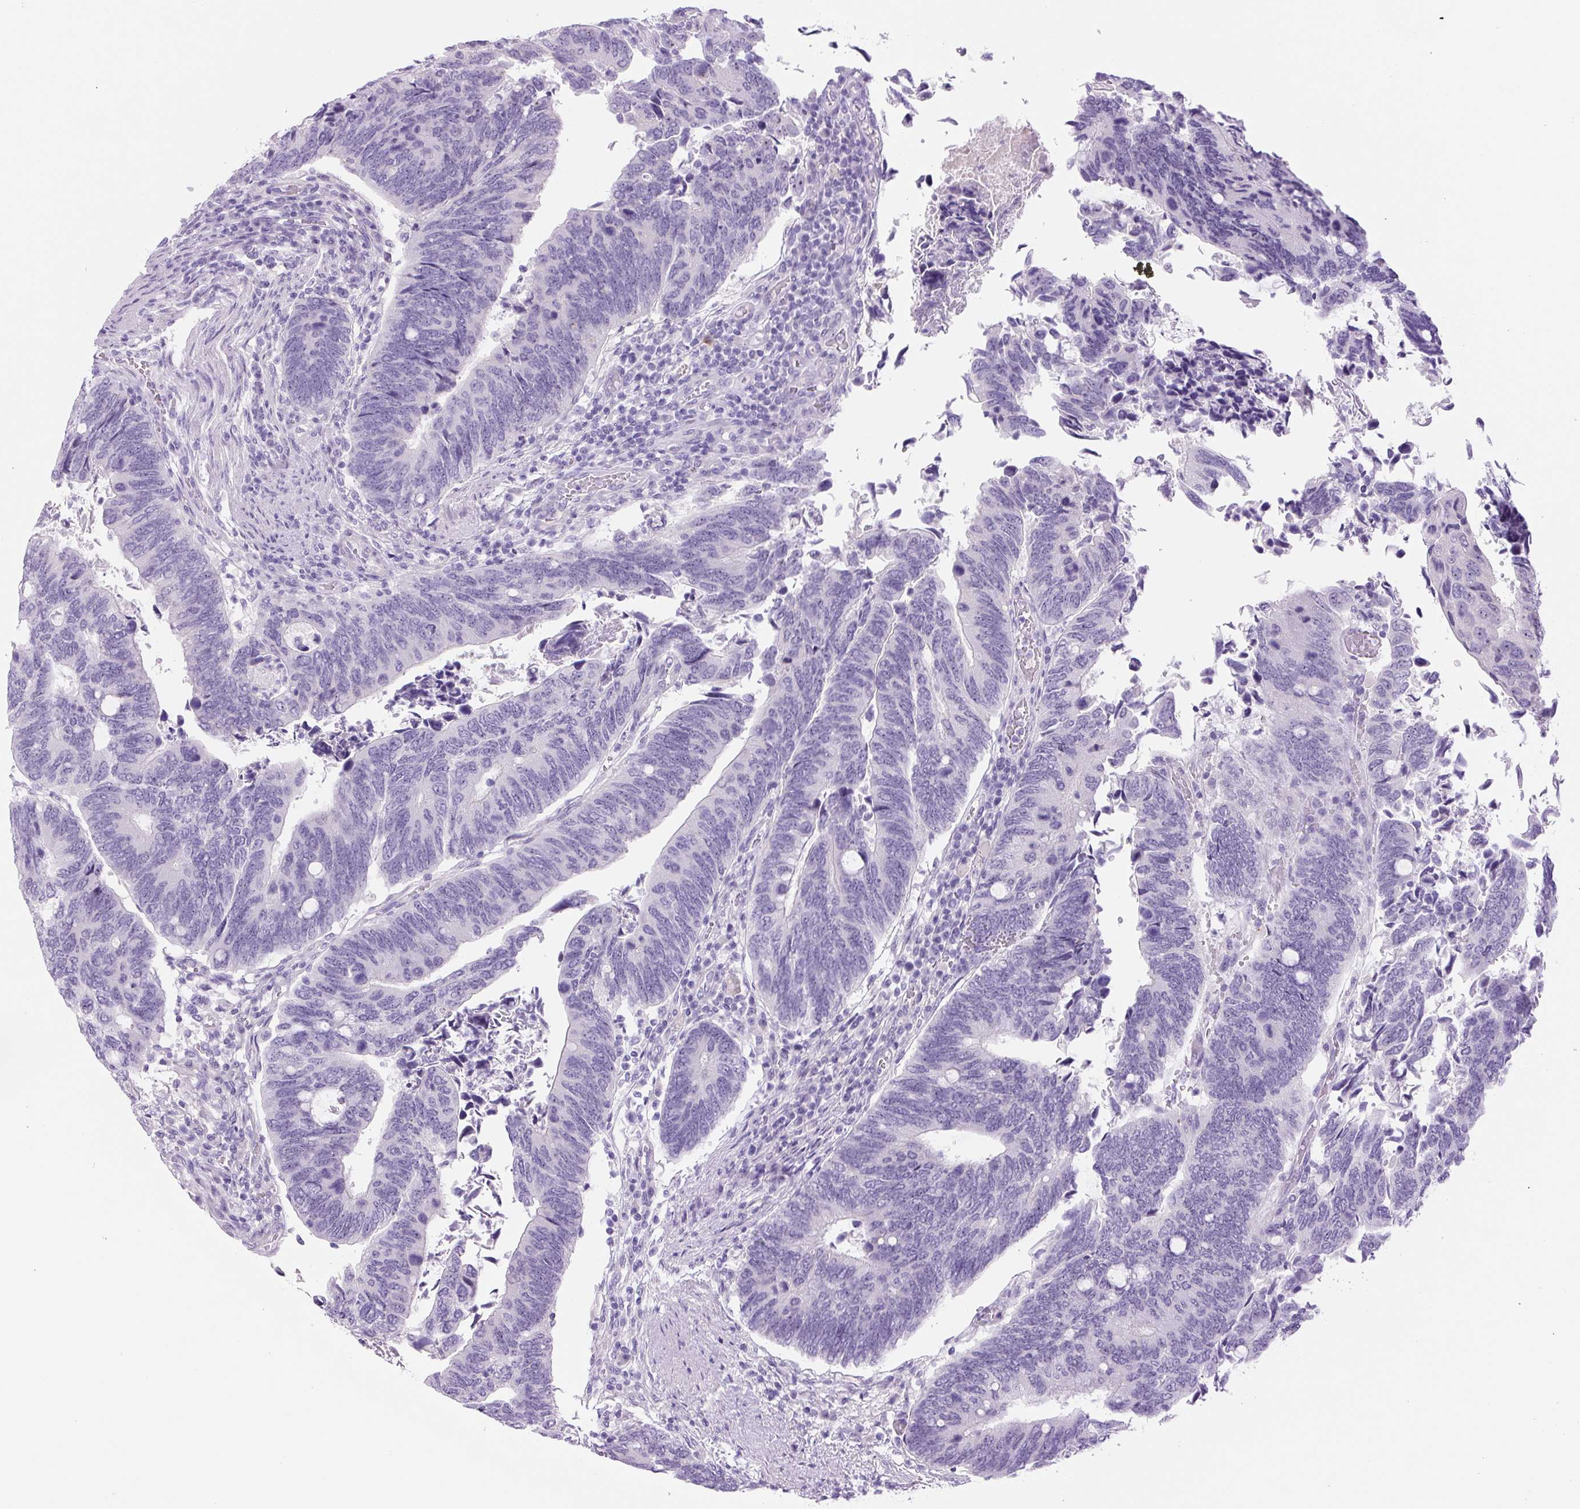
{"staining": {"intensity": "negative", "quantity": "none", "location": "none"}, "tissue": "colorectal cancer", "cell_type": "Tumor cells", "image_type": "cancer", "snomed": [{"axis": "morphology", "description": "Adenocarcinoma, NOS"}, {"axis": "topography", "description": "Colon"}], "caption": "Tumor cells show no significant protein positivity in colorectal cancer.", "gene": "TMEM151B", "patient": {"sex": "male", "age": 87}}